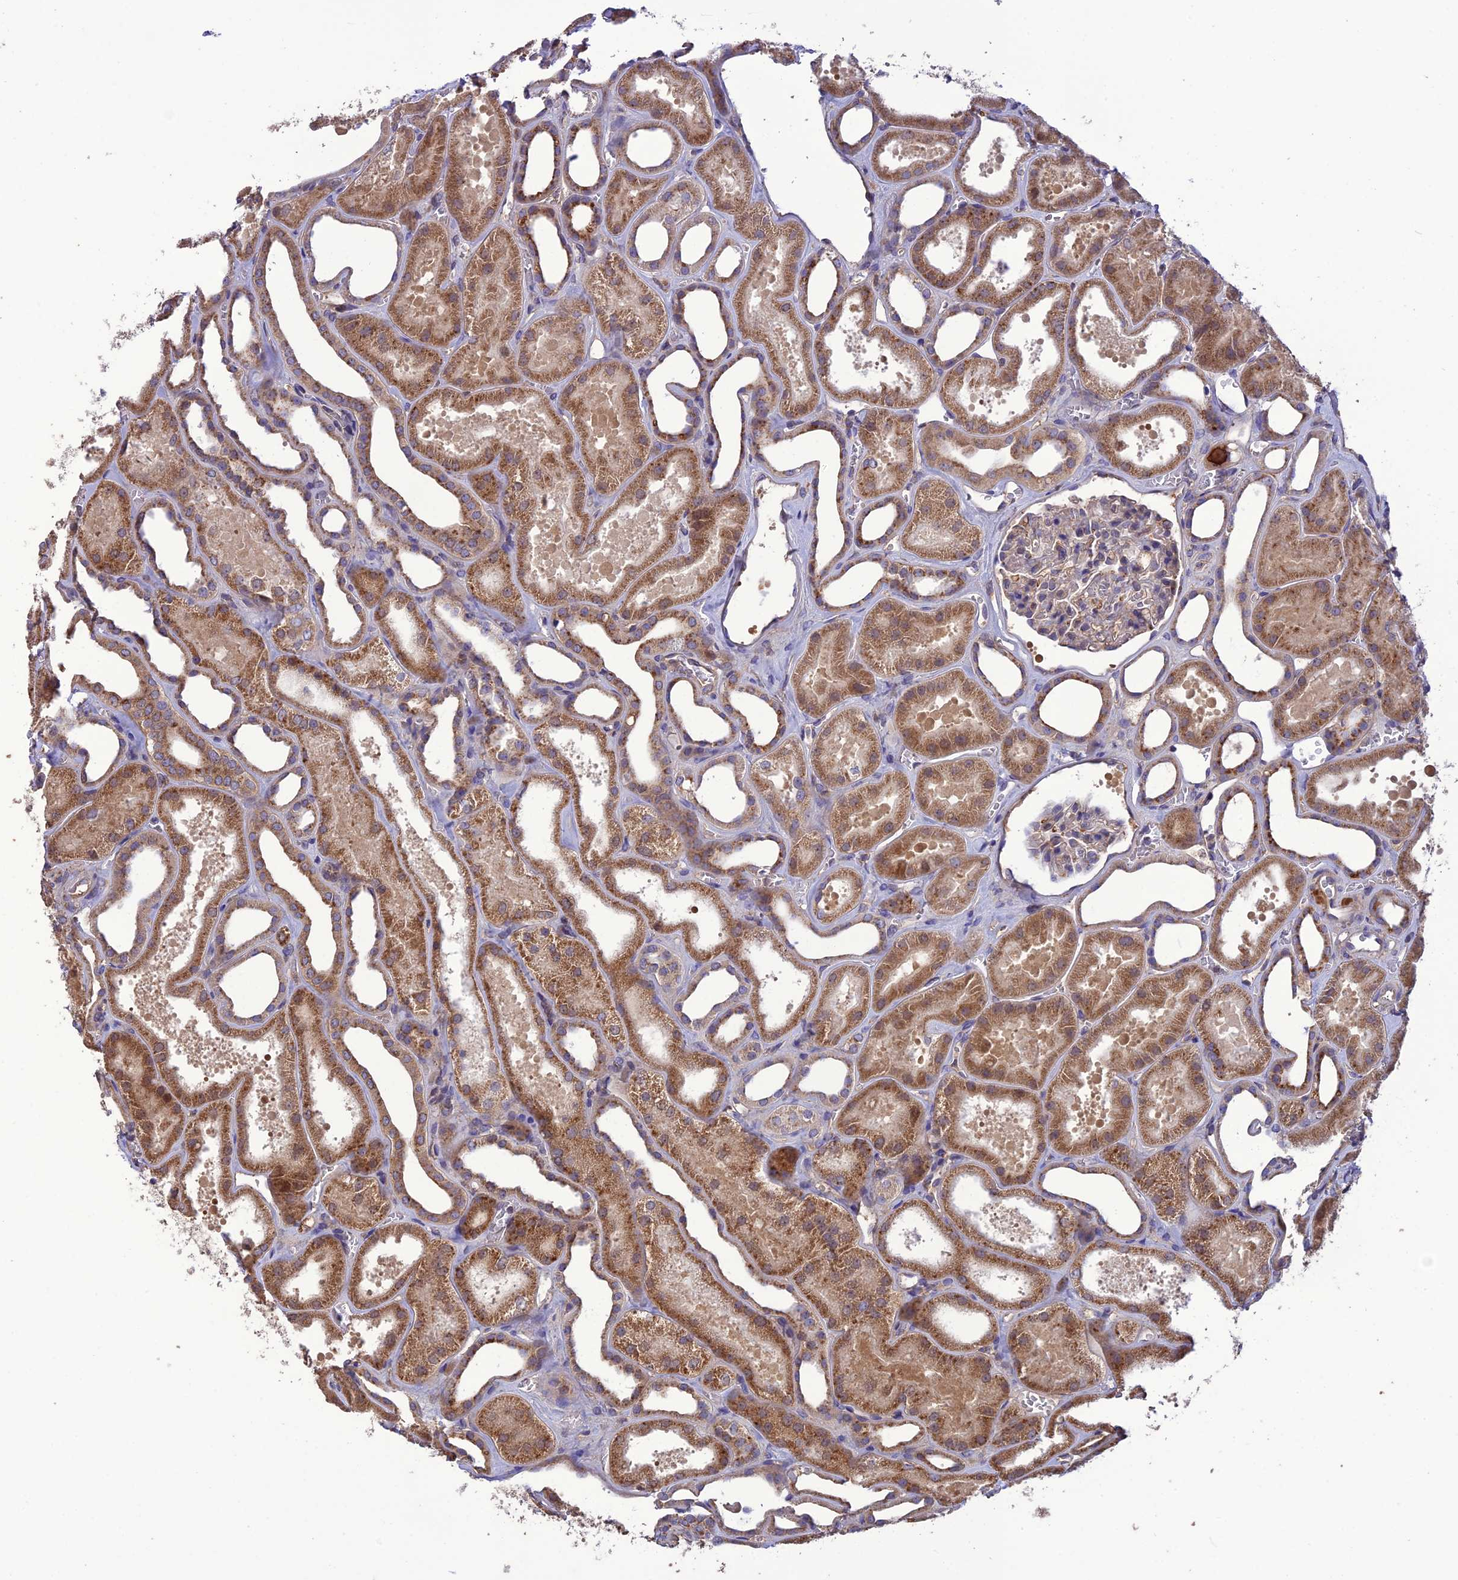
{"staining": {"intensity": "weak", "quantity": "<25%", "location": "cytoplasmic/membranous"}, "tissue": "kidney", "cell_type": "Cells in glomeruli", "image_type": "normal", "snomed": [{"axis": "morphology", "description": "Normal tissue, NOS"}, {"axis": "morphology", "description": "Adenocarcinoma, NOS"}, {"axis": "topography", "description": "Kidney"}], "caption": "High power microscopy photomicrograph of an immunohistochemistry photomicrograph of unremarkable kidney, revealing no significant expression in cells in glomeruli.", "gene": "MIOS", "patient": {"sex": "female", "age": 68}}